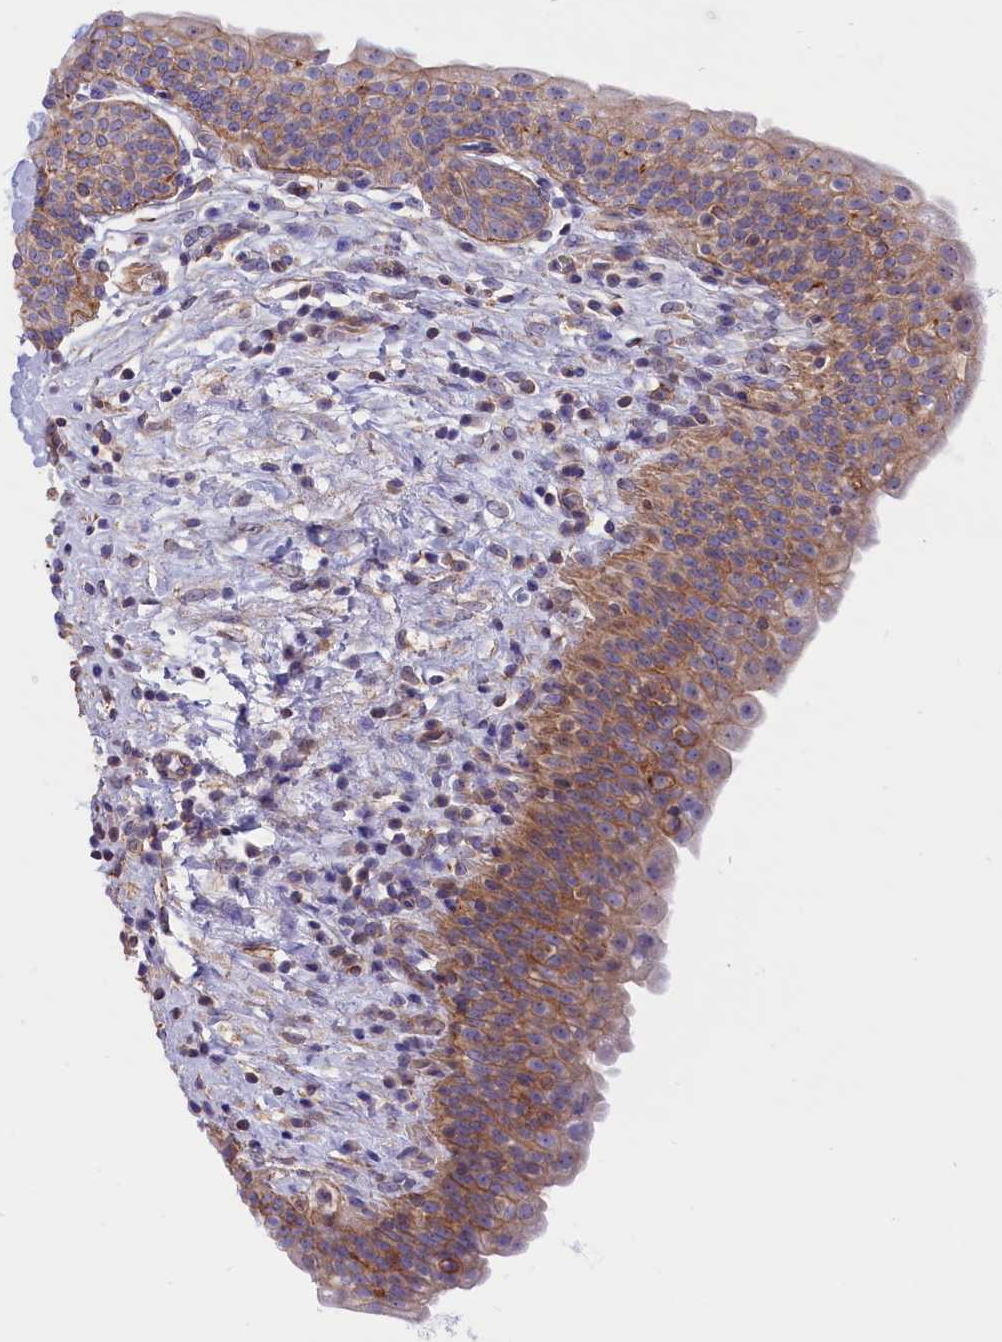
{"staining": {"intensity": "moderate", "quantity": ">75%", "location": "cytoplasmic/membranous"}, "tissue": "urinary bladder", "cell_type": "Urothelial cells", "image_type": "normal", "snomed": [{"axis": "morphology", "description": "Normal tissue, NOS"}, {"axis": "topography", "description": "Urinary bladder"}], "caption": "Protein expression analysis of unremarkable urinary bladder shows moderate cytoplasmic/membranous staining in approximately >75% of urothelial cells.", "gene": "ABCC12", "patient": {"sex": "male", "age": 83}}